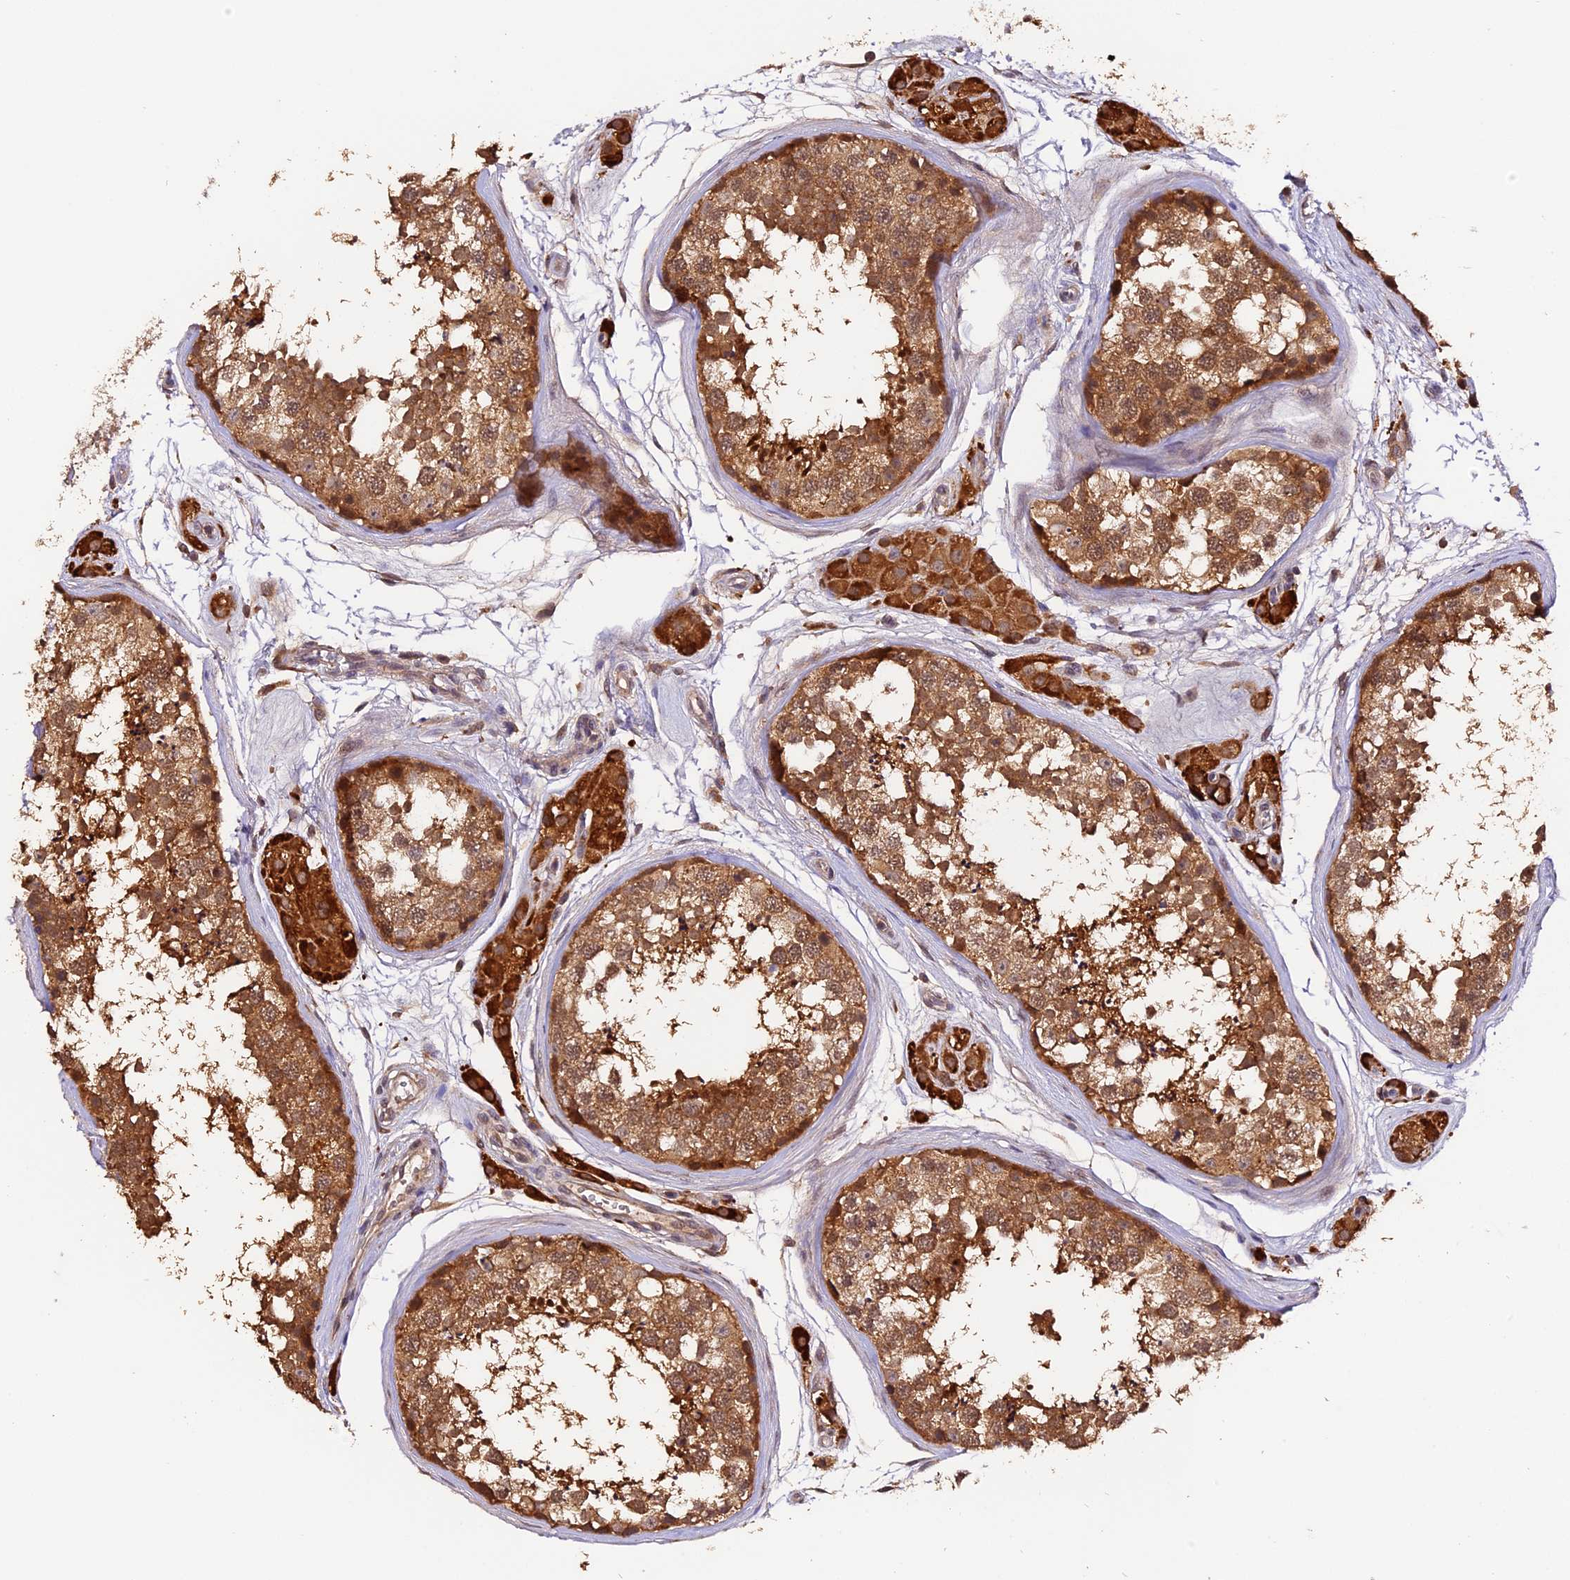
{"staining": {"intensity": "moderate", "quantity": ">75%", "location": "cytoplasmic/membranous"}, "tissue": "testis", "cell_type": "Cells in seminiferous ducts", "image_type": "normal", "snomed": [{"axis": "morphology", "description": "Normal tissue, NOS"}, {"axis": "topography", "description": "Testis"}], "caption": "A brown stain highlights moderate cytoplasmic/membranous expression of a protein in cells in seminiferous ducts of benign testis.", "gene": "TRMT1", "patient": {"sex": "male", "age": 56}}